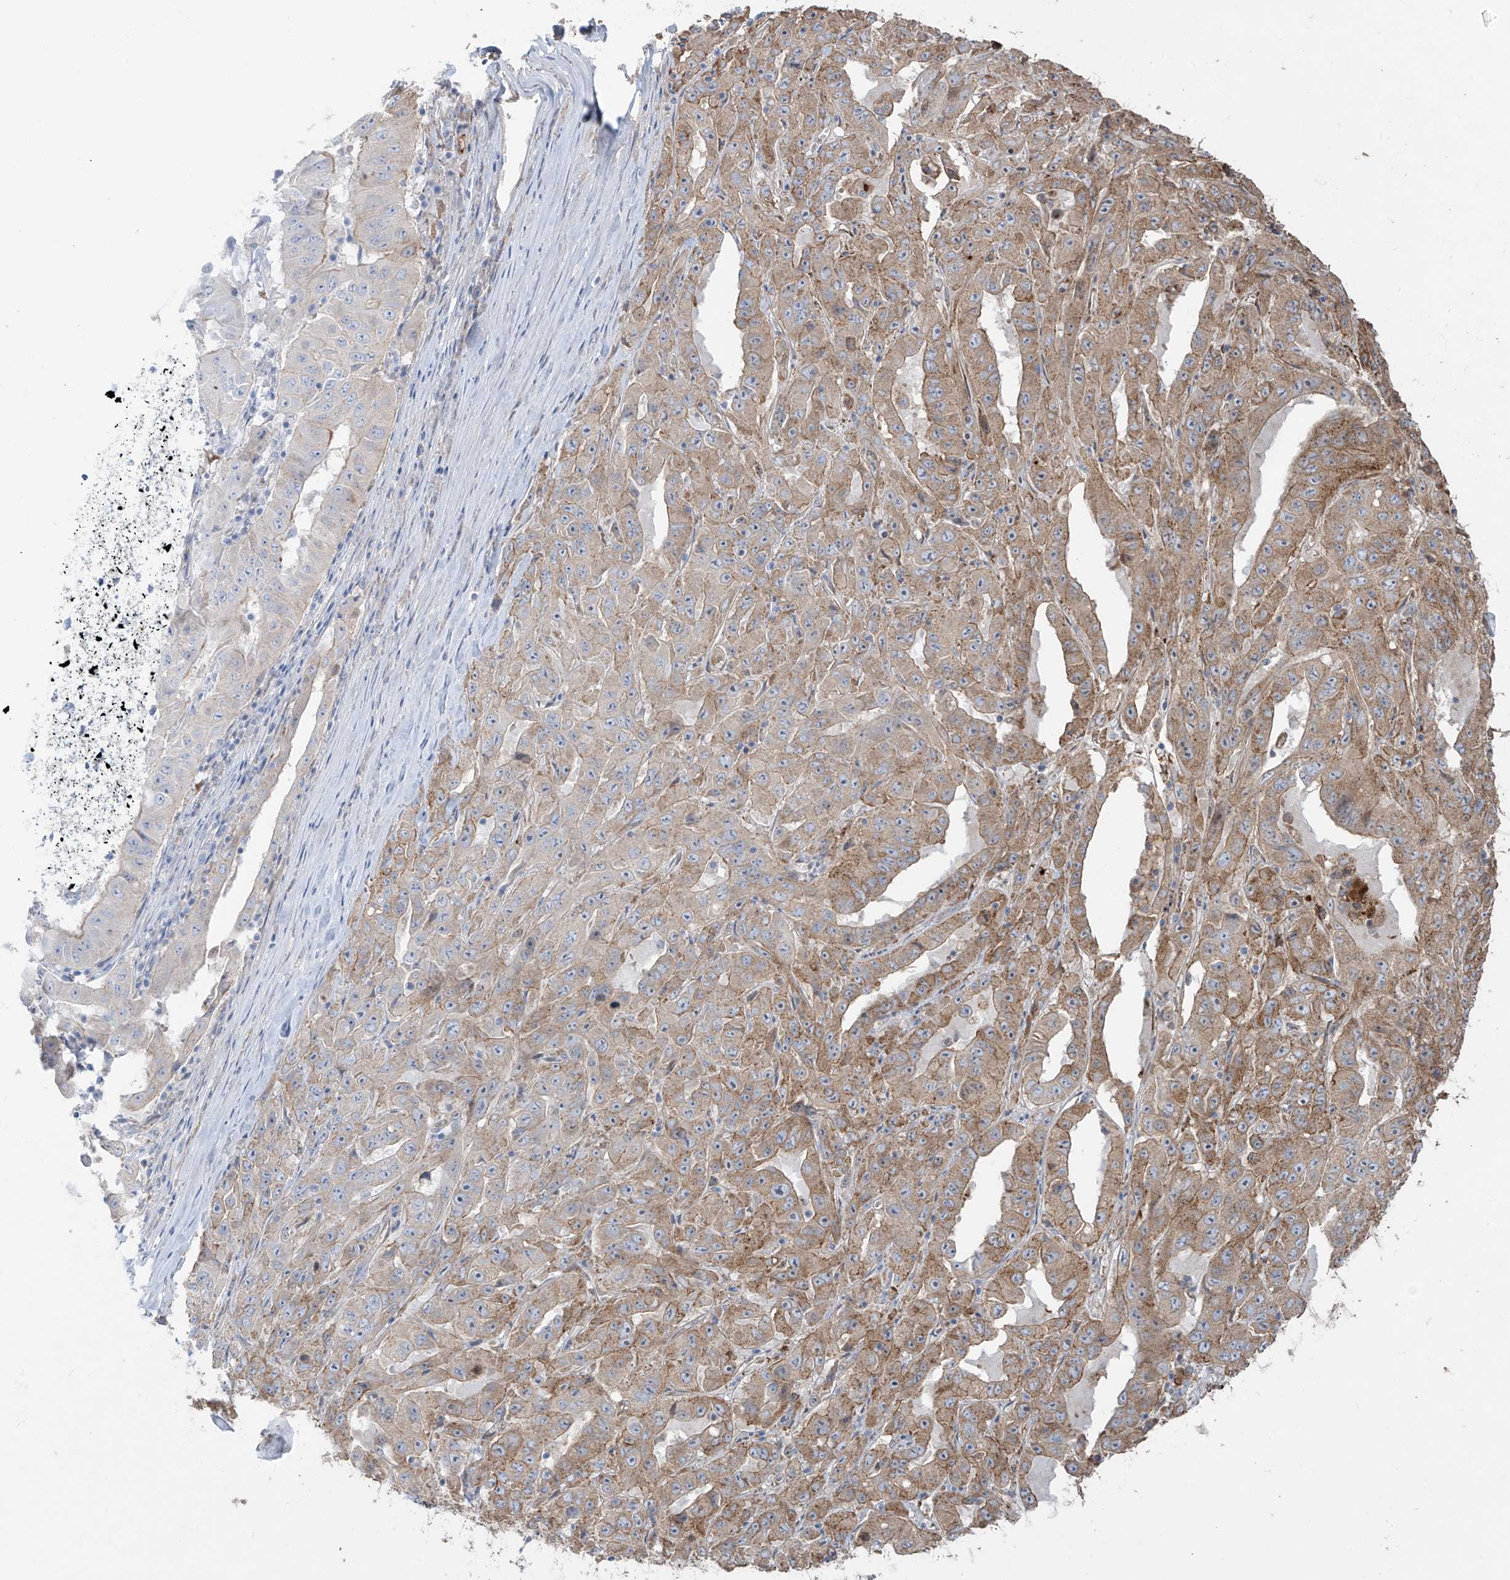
{"staining": {"intensity": "moderate", "quantity": "25%-75%", "location": "cytoplasmic/membranous"}, "tissue": "pancreatic cancer", "cell_type": "Tumor cells", "image_type": "cancer", "snomed": [{"axis": "morphology", "description": "Adenocarcinoma, NOS"}, {"axis": "topography", "description": "Pancreas"}], "caption": "About 25%-75% of tumor cells in human pancreatic adenocarcinoma reveal moderate cytoplasmic/membranous protein staining as visualized by brown immunohistochemical staining.", "gene": "ABTB1", "patient": {"sex": "male", "age": 63}}